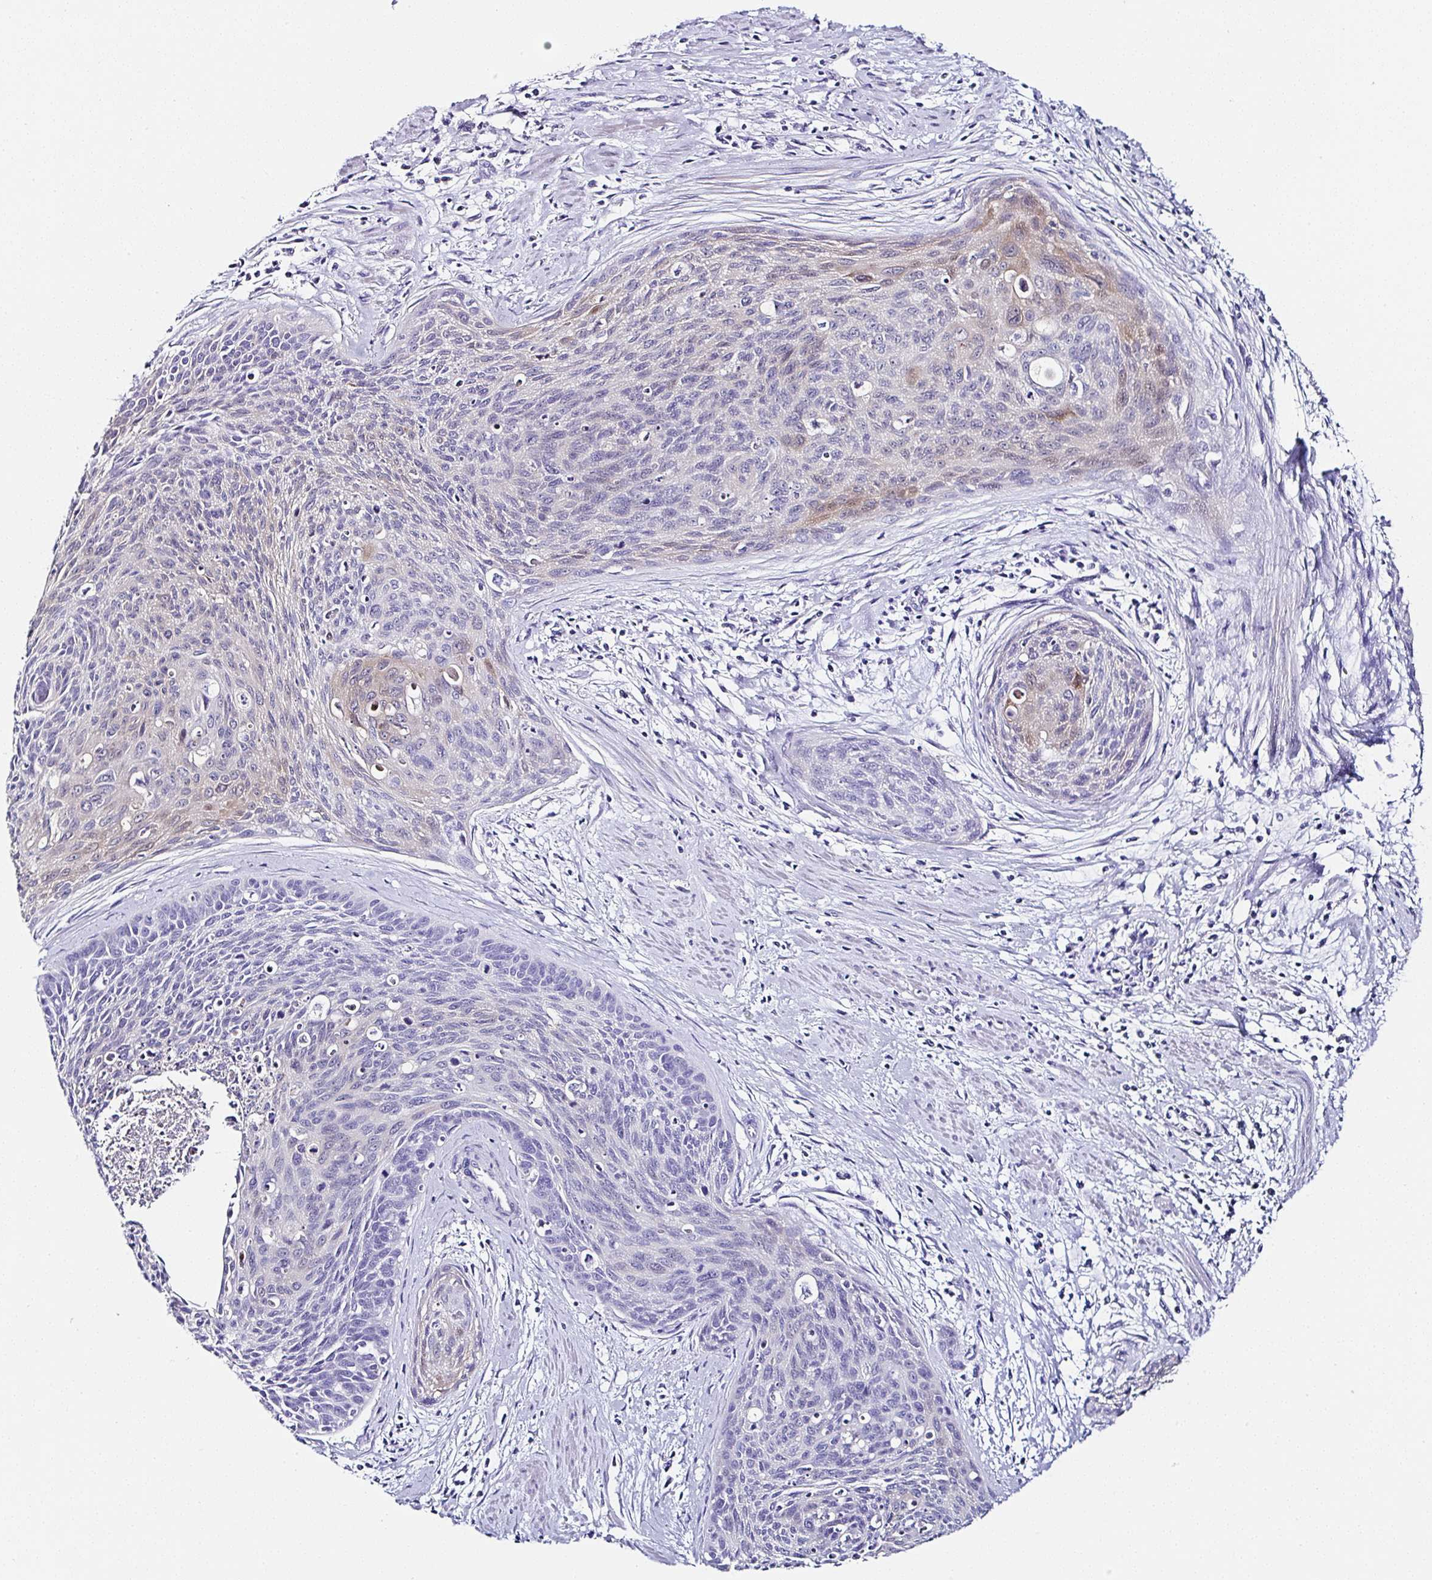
{"staining": {"intensity": "weak", "quantity": "<25%", "location": "cytoplasmic/membranous,nuclear"}, "tissue": "cervical cancer", "cell_type": "Tumor cells", "image_type": "cancer", "snomed": [{"axis": "morphology", "description": "Squamous cell carcinoma, NOS"}, {"axis": "topography", "description": "Cervix"}], "caption": "Immunohistochemical staining of squamous cell carcinoma (cervical) exhibits no significant positivity in tumor cells.", "gene": "UGT3A1", "patient": {"sex": "female", "age": 55}}